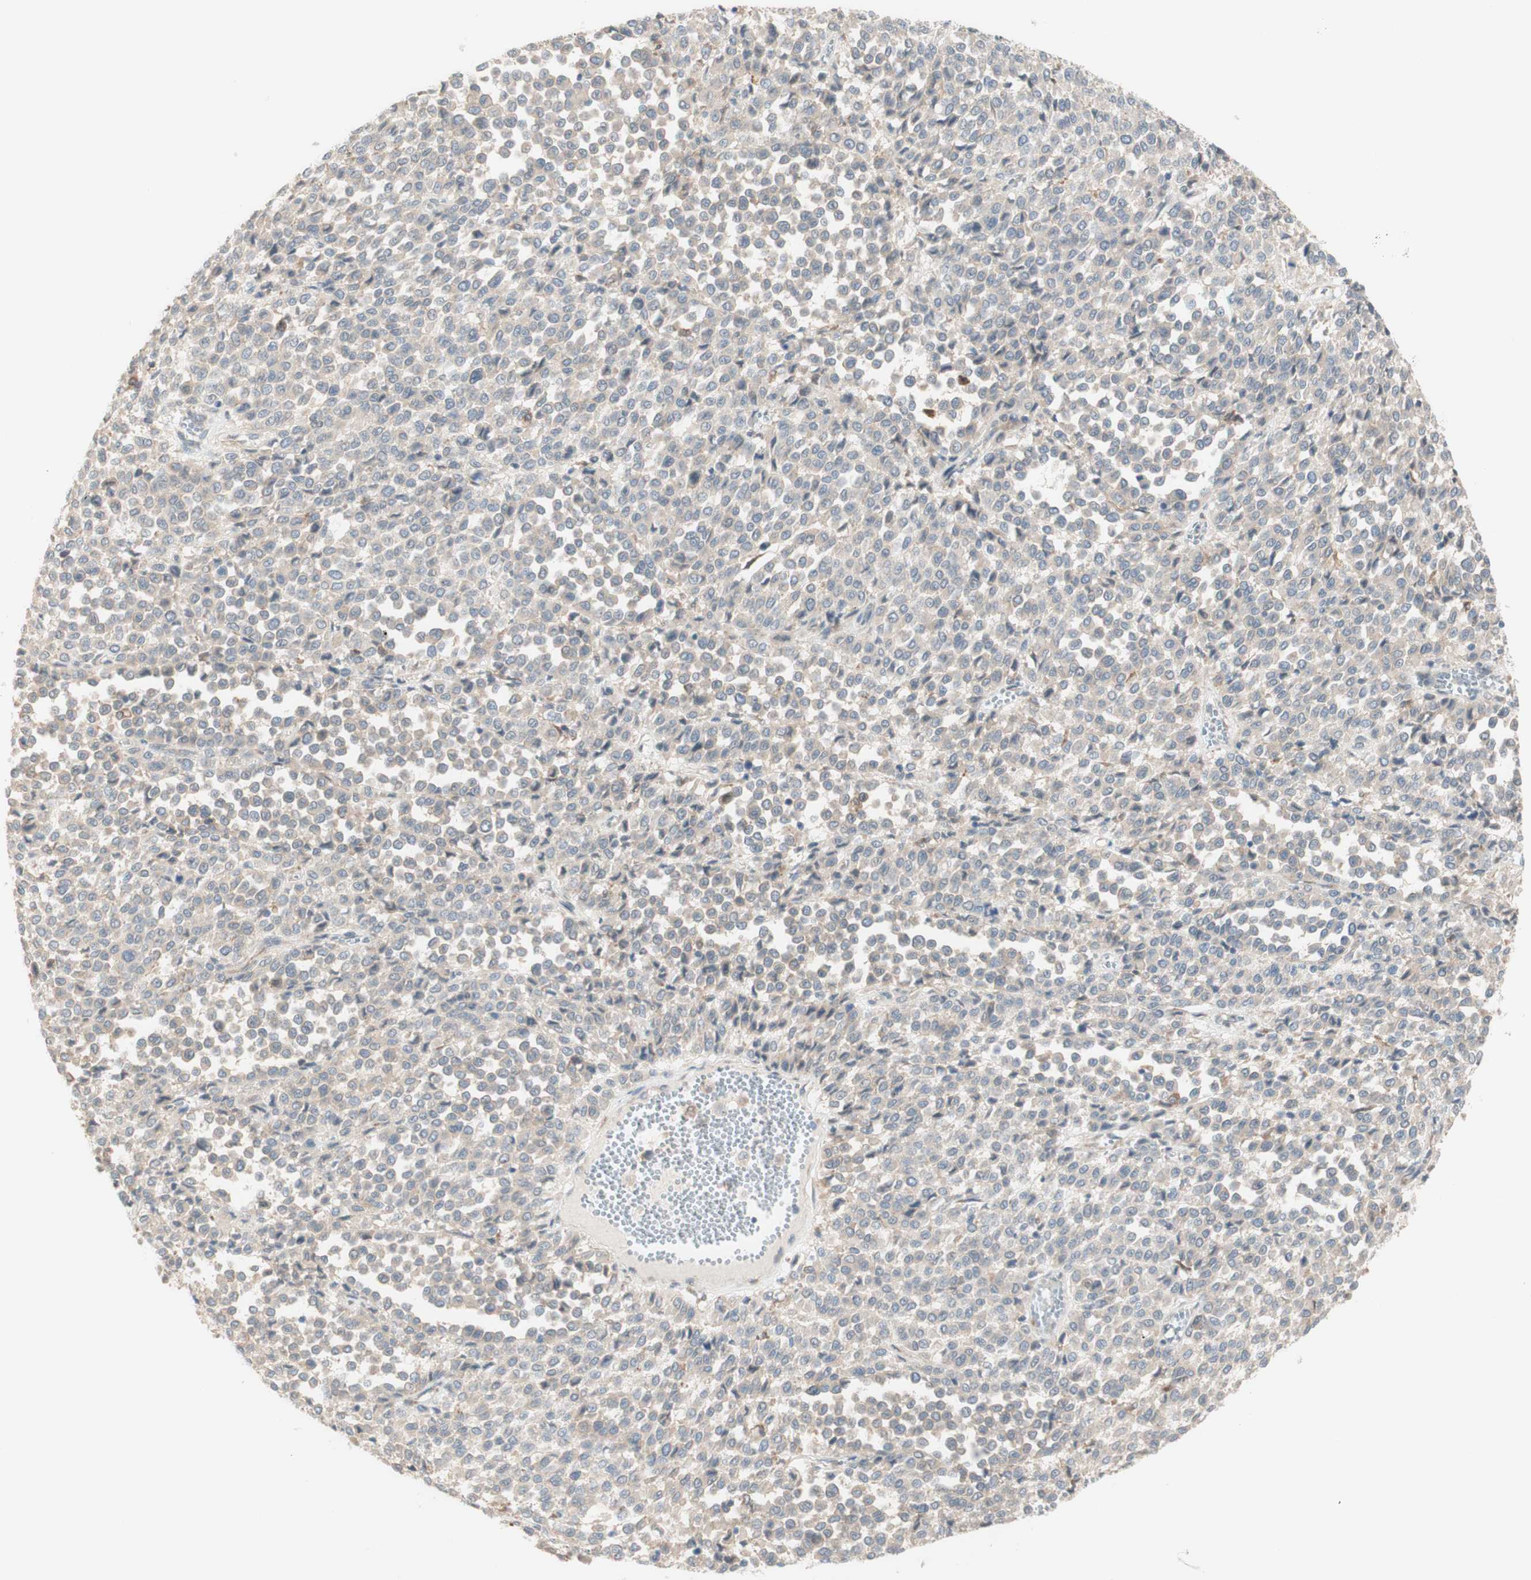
{"staining": {"intensity": "negative", "quantity": "none", "location": "none"}, "tissue": "melanoma", "cell_type": "Tumor cells", "image_type": "cancer", "snomed": [{"axis": "morphology", "description": "Malignant melanoma, Metastatic site"}, {"axis": "topography", "description": "Pancreas"}], "caption": "A histopathology image of human malignant melanoma (metastatic site) is negative for staining in tumor cells.", "gene": "GAPT", "patient": {"sex": "female", "age": 30}}